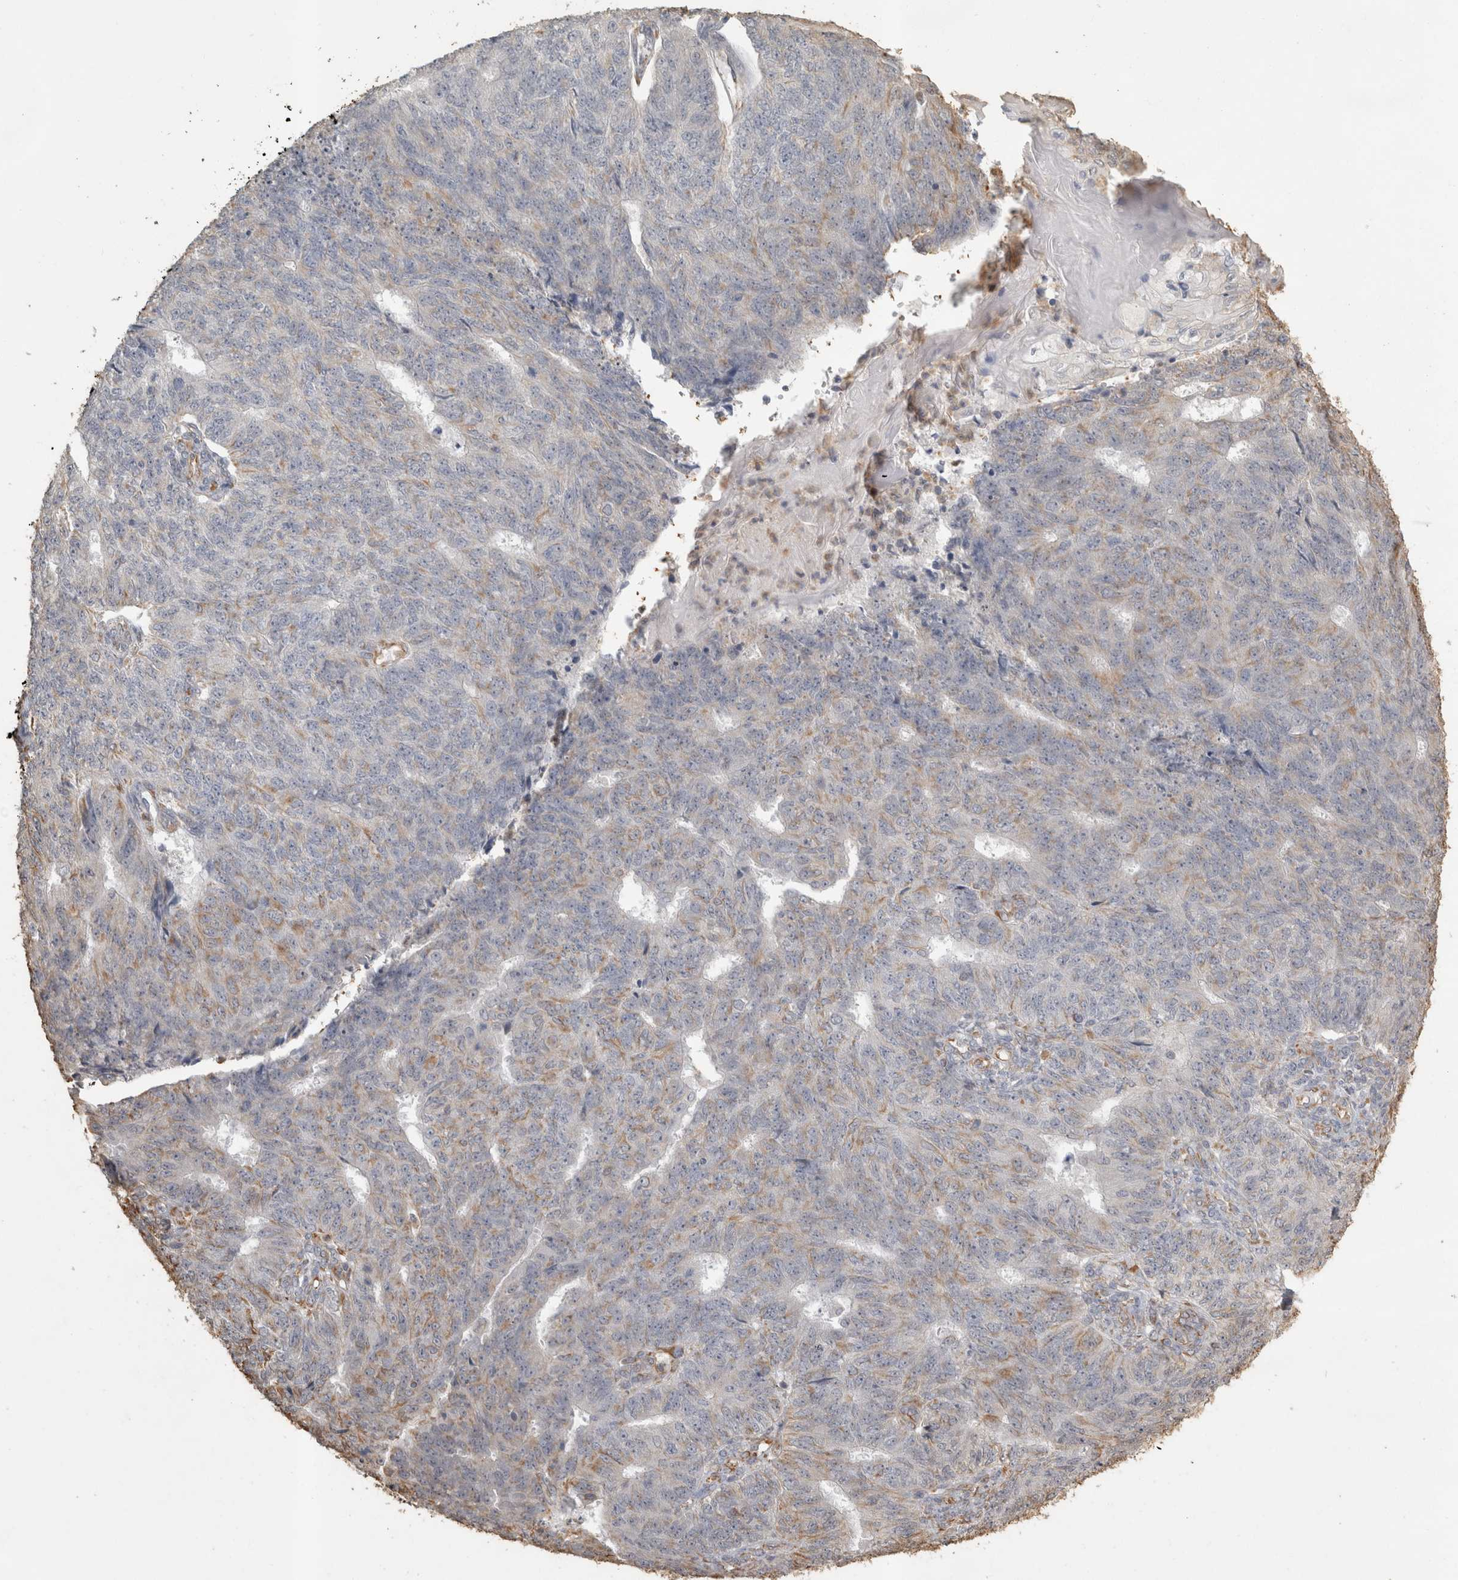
{"staining": {"intensity": "negative", "quantity": "none", "location": "none"}, "tissue": "endometrial cancer", "cell_type": "Tumor cells", "image_type": "cancer", "snomed": [{"axis": "morphology", "description": "Adenocarcinoma, NOS"}, {"axis": "topography", "description": "Endometrium"}], "caption": "IHC image of endometrial adenocarcinoma stained for a protein (brown), which displays no staining in tumor cells. Nuclei are stained in blue.", "gene": "REPS2", "patient": {"sex": "female", "age": 32}}